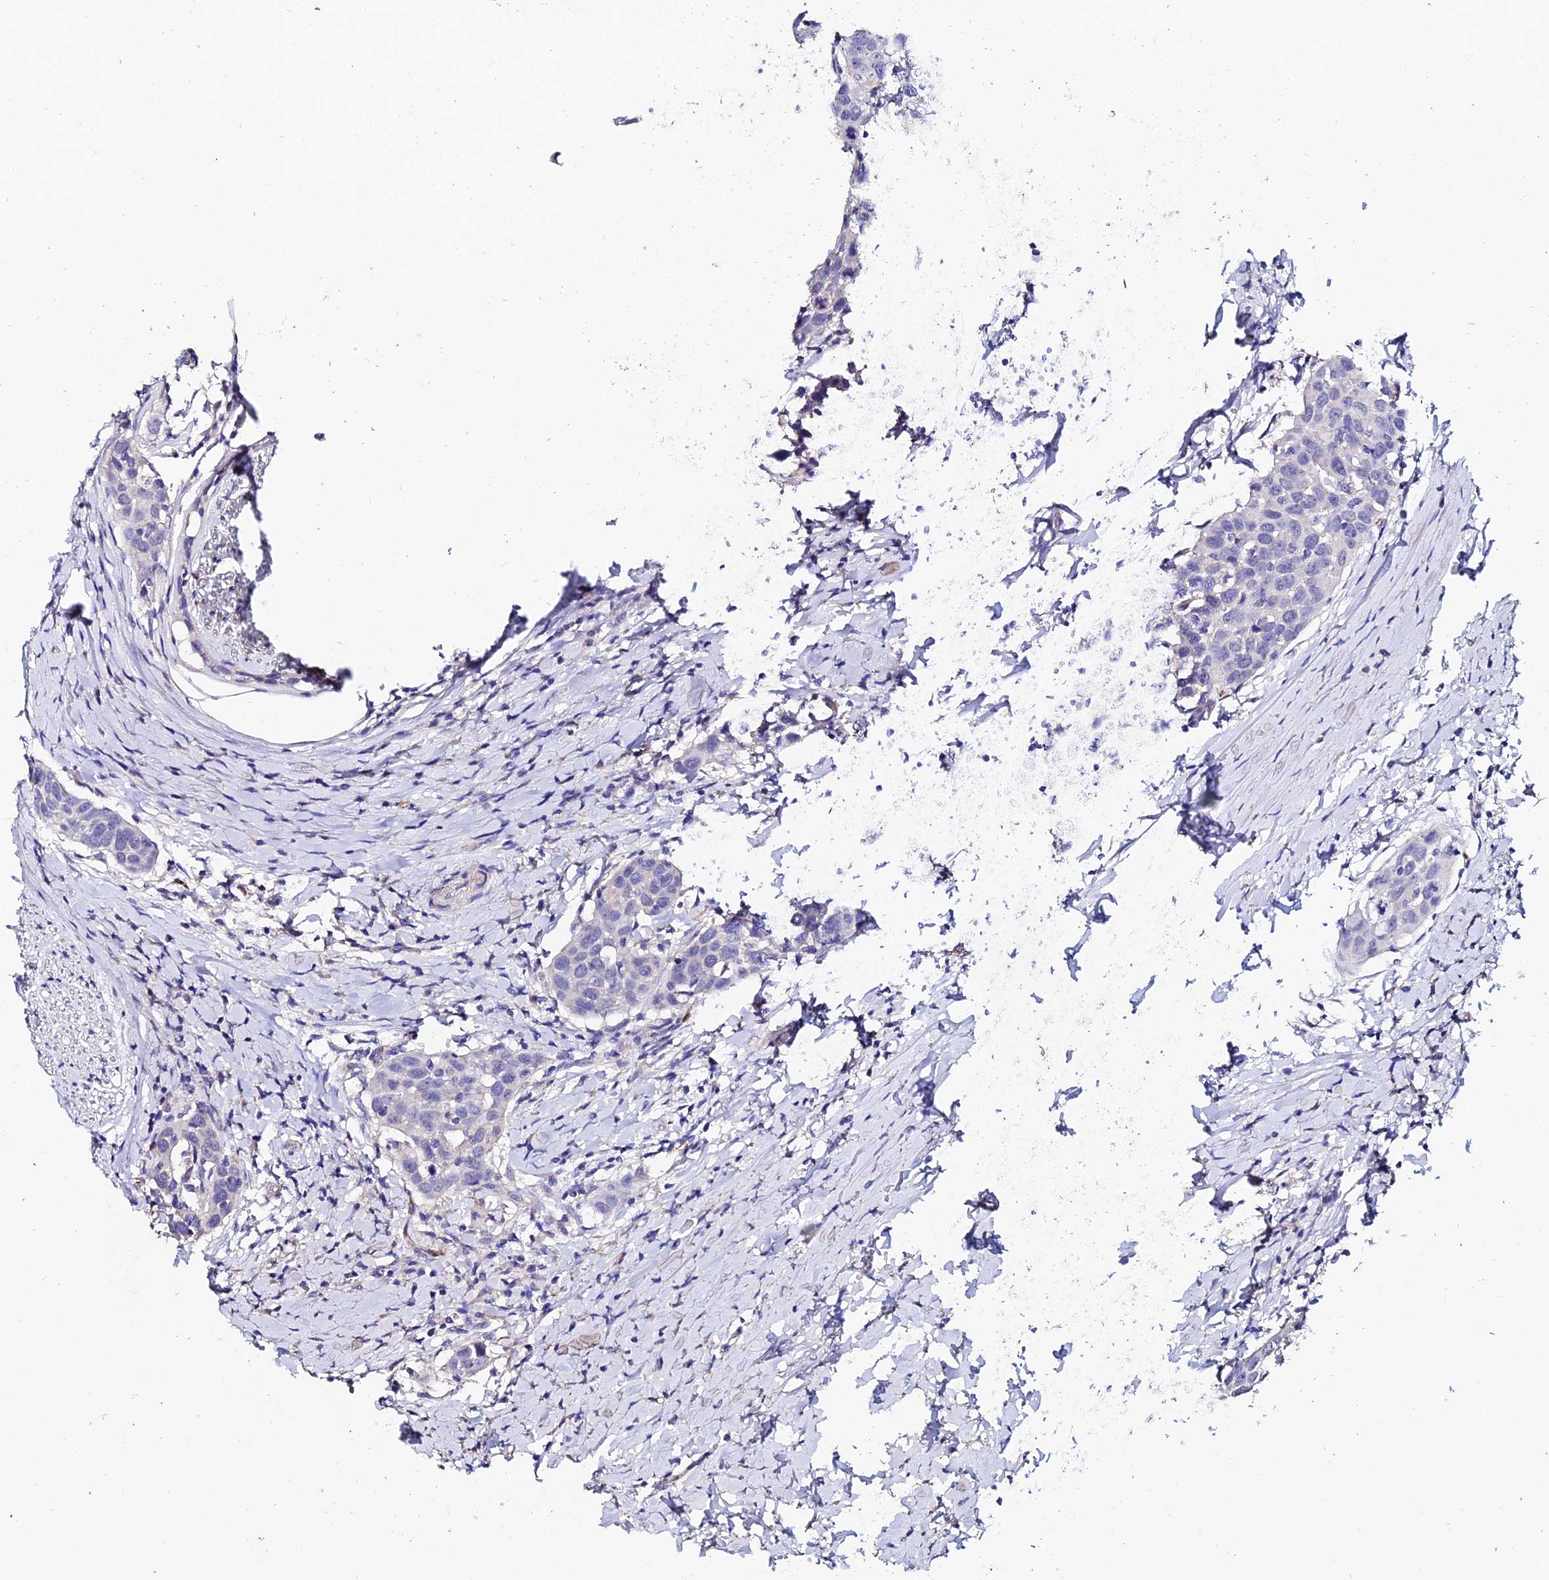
{"staining": {"intensity": "negative", "quantity": "none", "location": "none"}, "tissue": "head and neck cancer", "cell_type": "Tumor cells", "image_type": "cancer", "snomed": [{"axis": "morphology", "description": "Squamous cell carcinoma, NOS"}, {"axis": "topography", "description": "Oral tissue"}, {"axis": "topography", "description": "Head-Neck"}], "caption": "Tumor cells show no significant positivity in head and neck cancer (squamous cell carcinoma). (Brightfield microscopy of DAB IHC at high magnification).", "gene": "ESM1", "patient": {"sex": "female", "age": 50}}